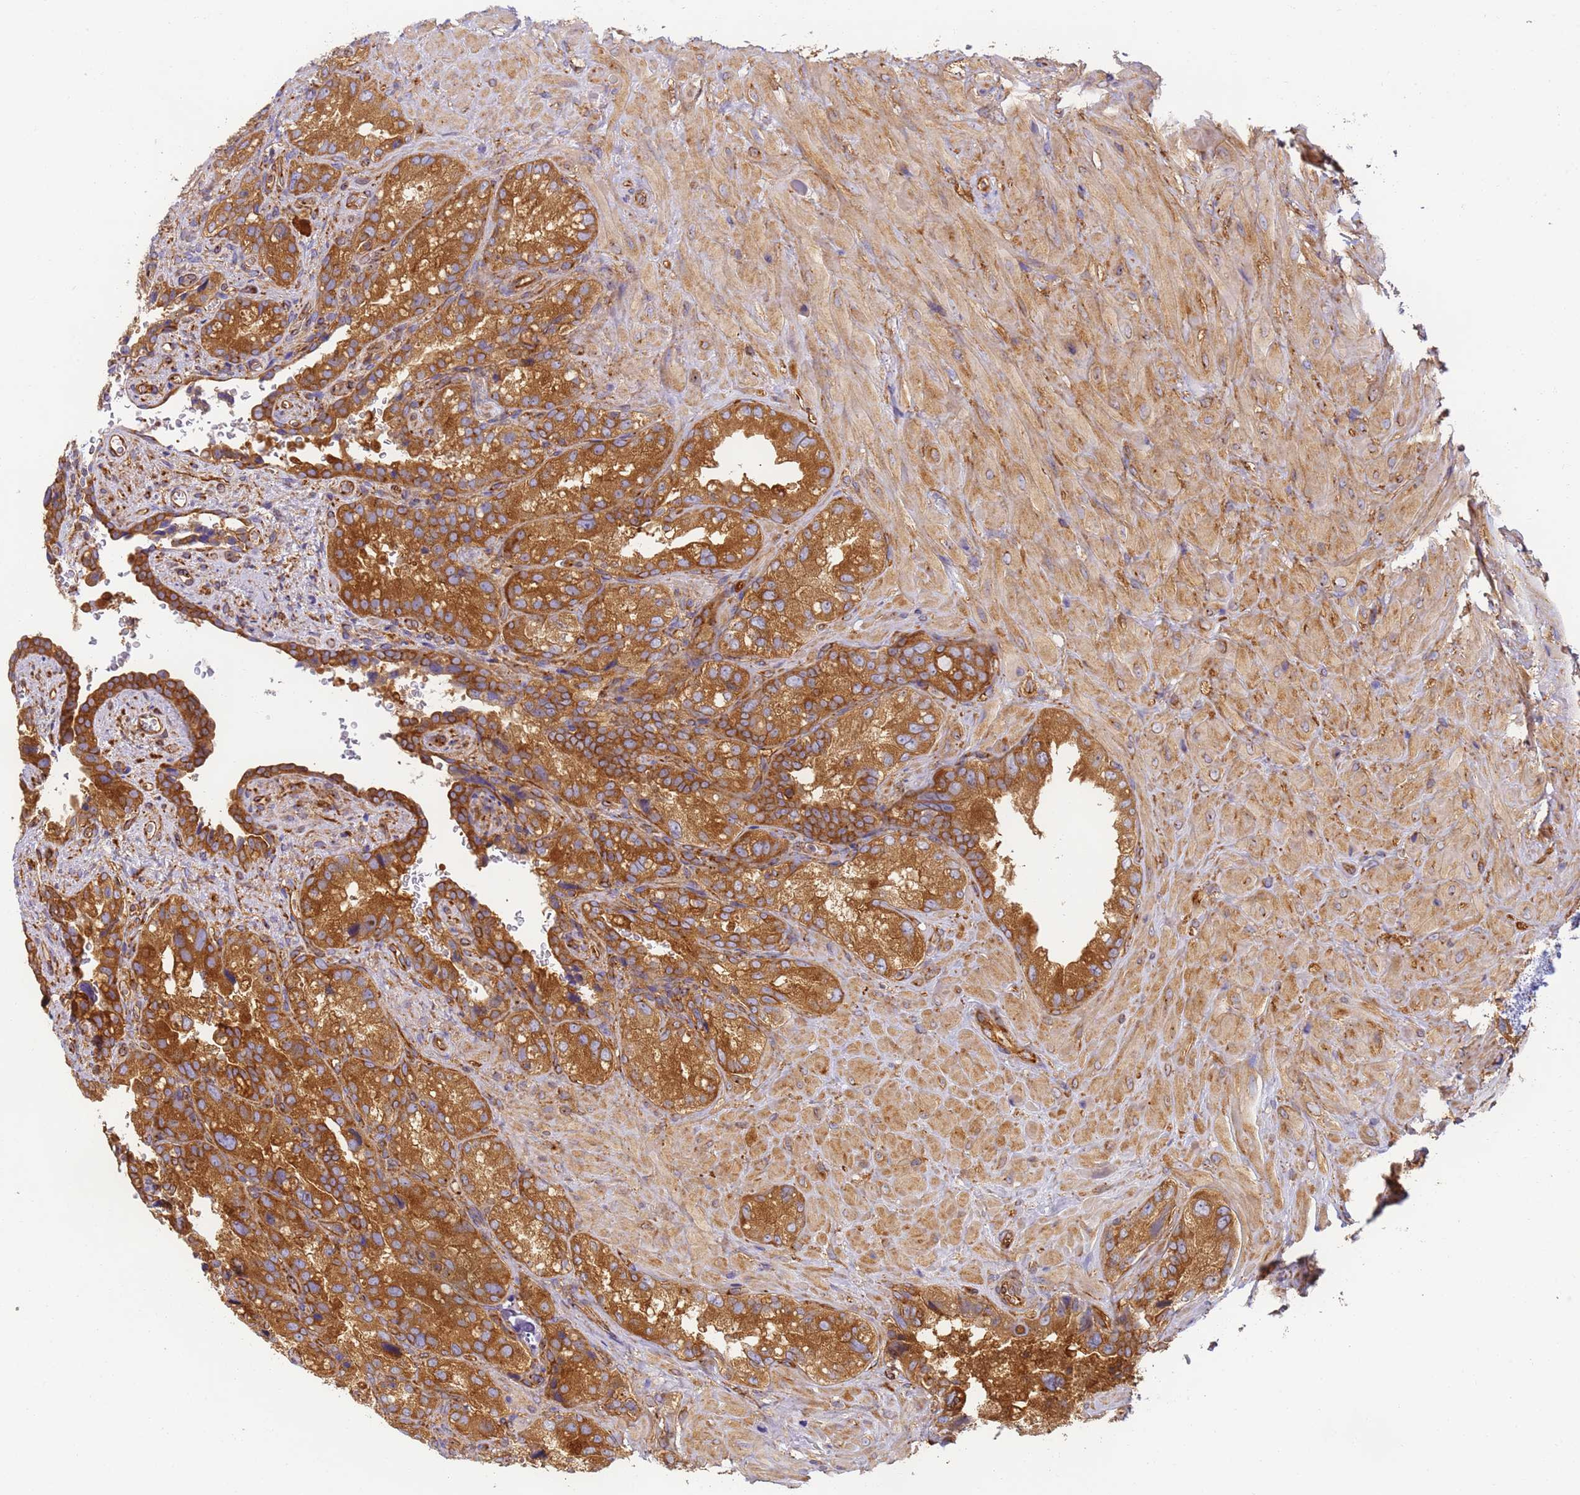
{"staining": {"intensity": "strong", "quantity": ">75%", "location": "cytoplasmic/membranous"}, "tissue": "seminal vesicle", "cell_type": "Glandular cells", "image_type": "normal", "snomed": [{"axis": "morphology", "description": "Normal tissue, NOS"}, {"axis": "topography", "description": "Seminal veicle"}, {"axis": "topography", "description": "Peripheral nerve tissue"}], "caption": "Immunohistochemistry (DAB) staining of benign human seminal vesicle exhibits strong cytoplasmic/membranous protein expression in about >75% of glandular cells. Nuclei are stained in blue.", "gene": "DYNC1I2", "patient": {"sex": "male", "age": 67}}